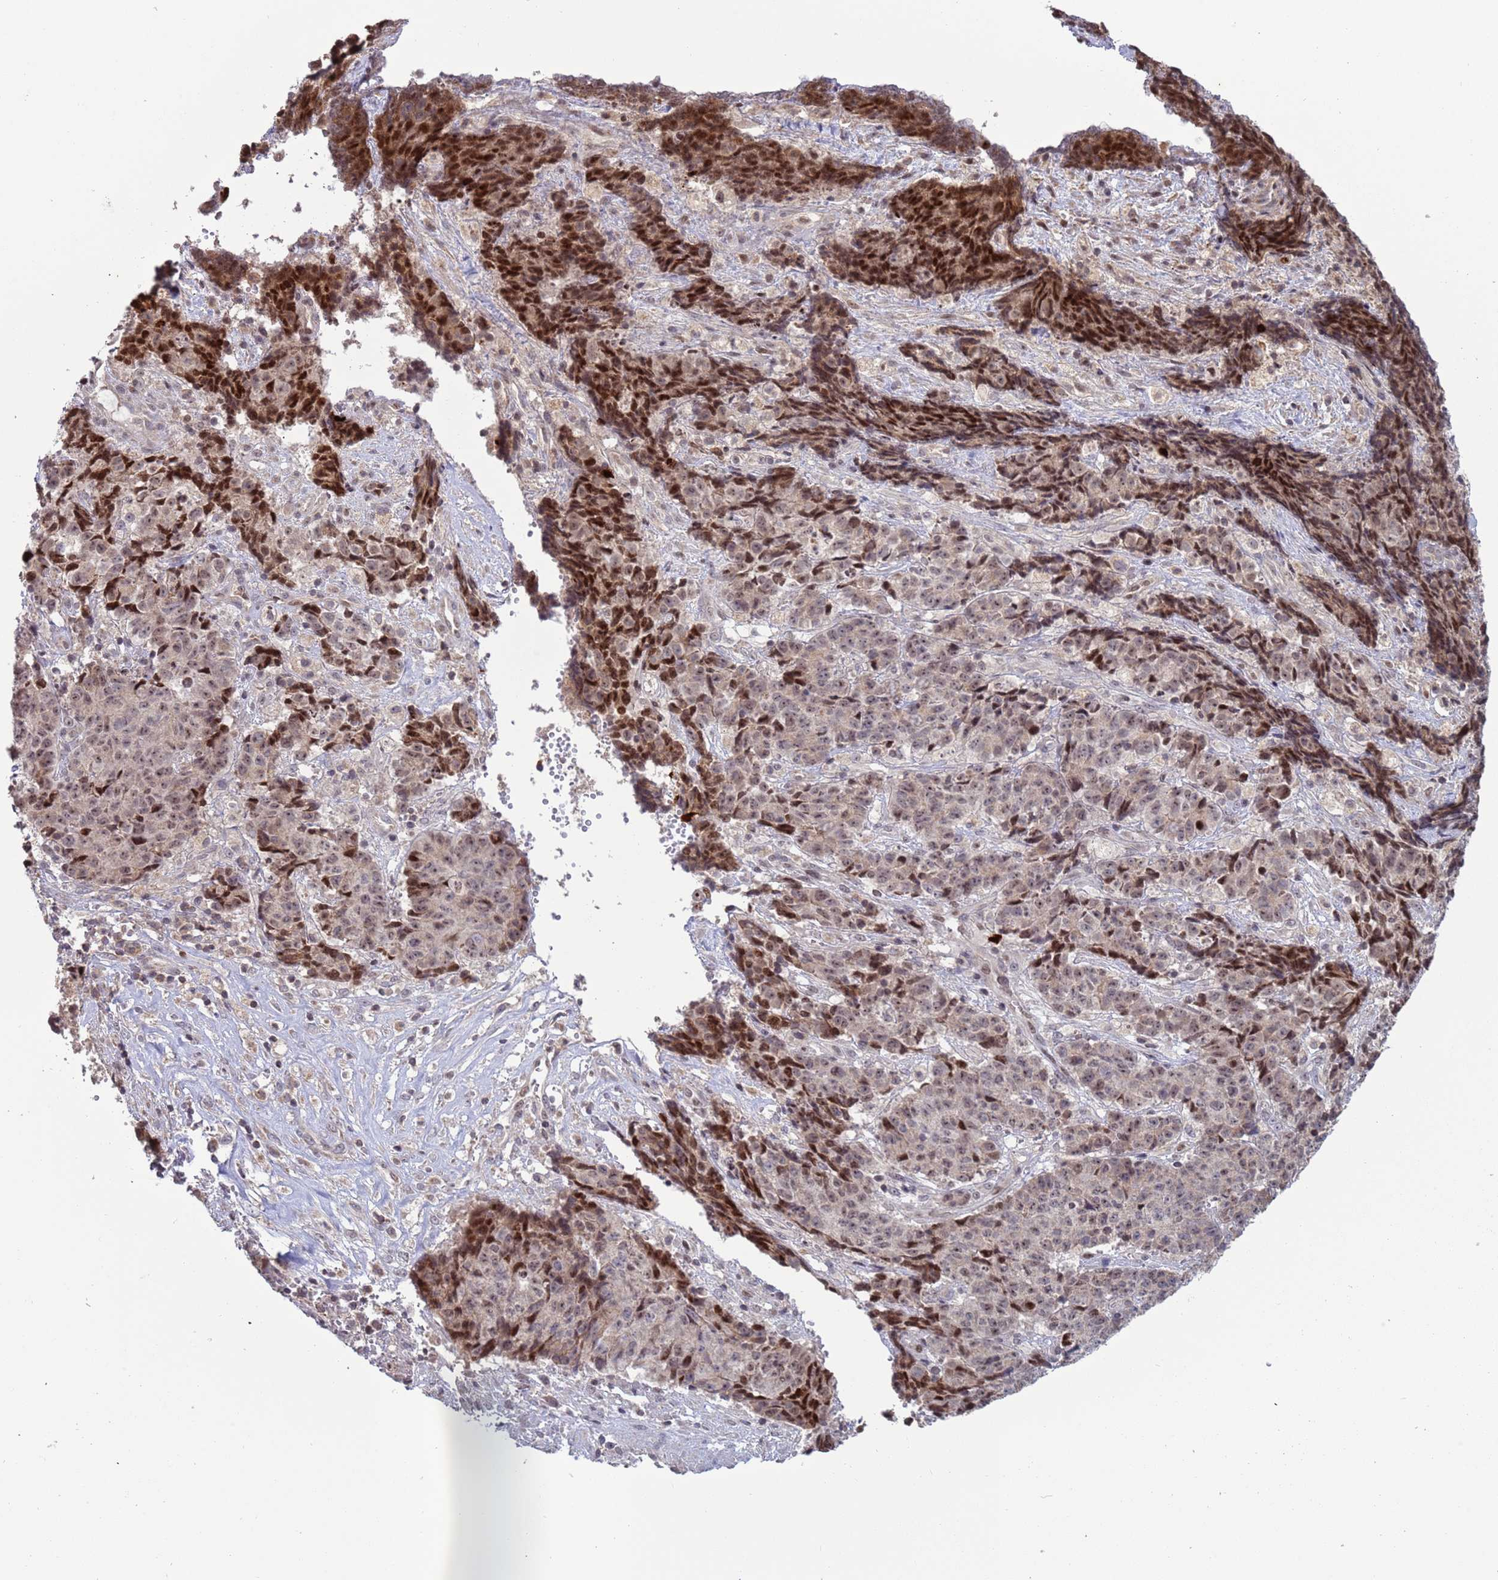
{"staining": {"intensity": "moderate", "quantity": "25%-75%", "location": "nuclear"}, "tissue": "ovarian cancer", "cell_type": "Tumor cells", "image_type": "cancer", "snomed": [{"axis": "morphology", "description": "Carcinoma, endometroid"}, {"axis": "topography", "description": "Ovary"}], "caption": "Immunohistochemistry (IHC) of endometroid carcinoma (ovarian) shows medium levels of moderate nuclear expression in about 25%-75% of tumor cells.", "gene": "RCOR2", "patient": {"sex": "female", "age": 42}}